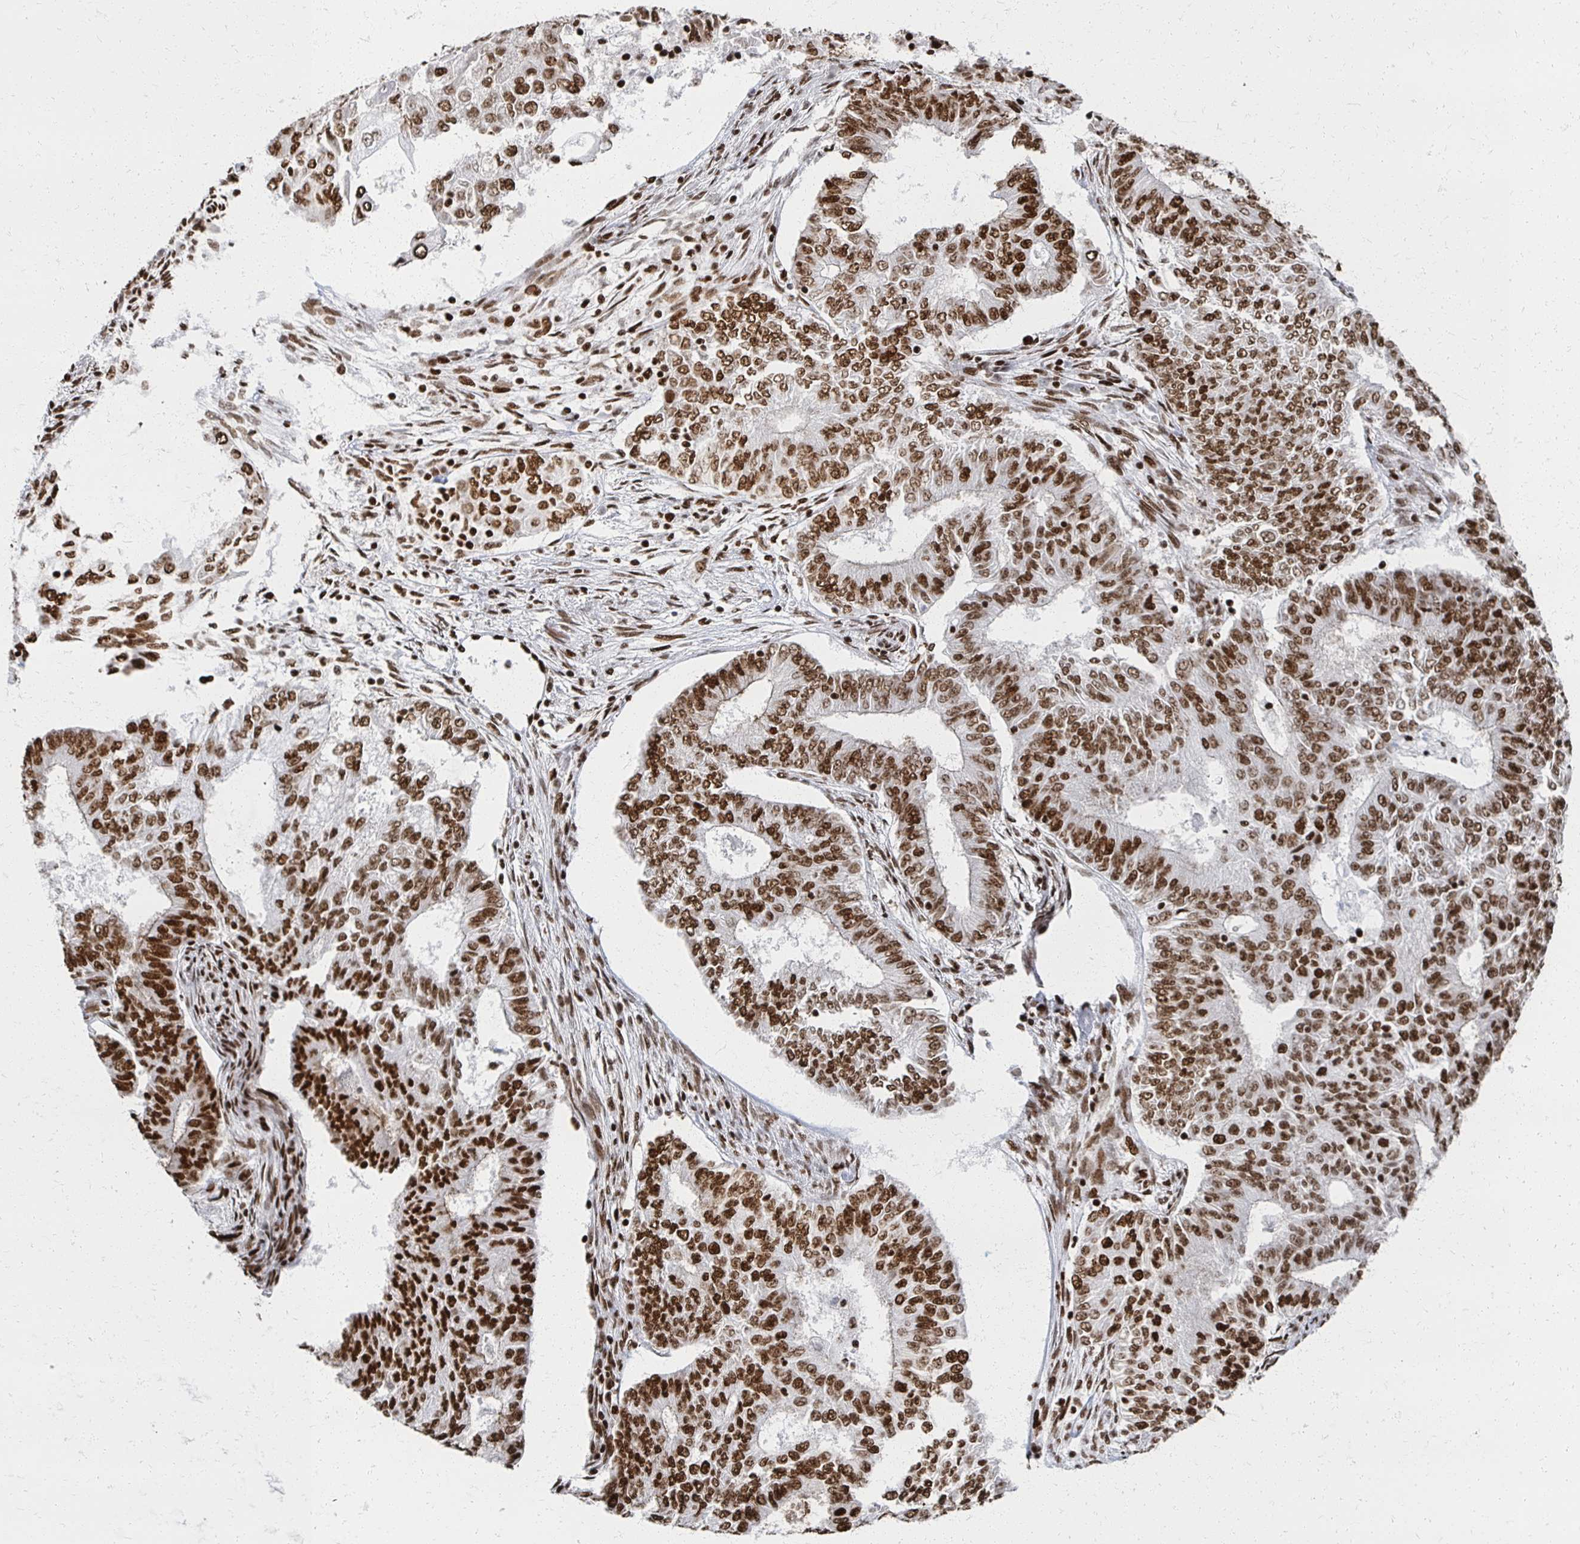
{"staining": {"intensity": "strong", "quantity": ">75%", "location": "nuclear"}, "tissue": "endometrial cancer", "cell_type": "Tumor cells", "image_type": "cancer", "snomed": [{"axis": "morphology", "description": "Adenocarcinoma, NOS"}, {"axis": "topography", "description": "Endometrium"}], "caption": "Adenocarcinoma (endometrial) tissue shows strong nuclear expression in about >75% of tumor cells, visualized by immunohistochemistry.", "gene": "RBBP7", "patient": {"sex": "female", "age": 62}}